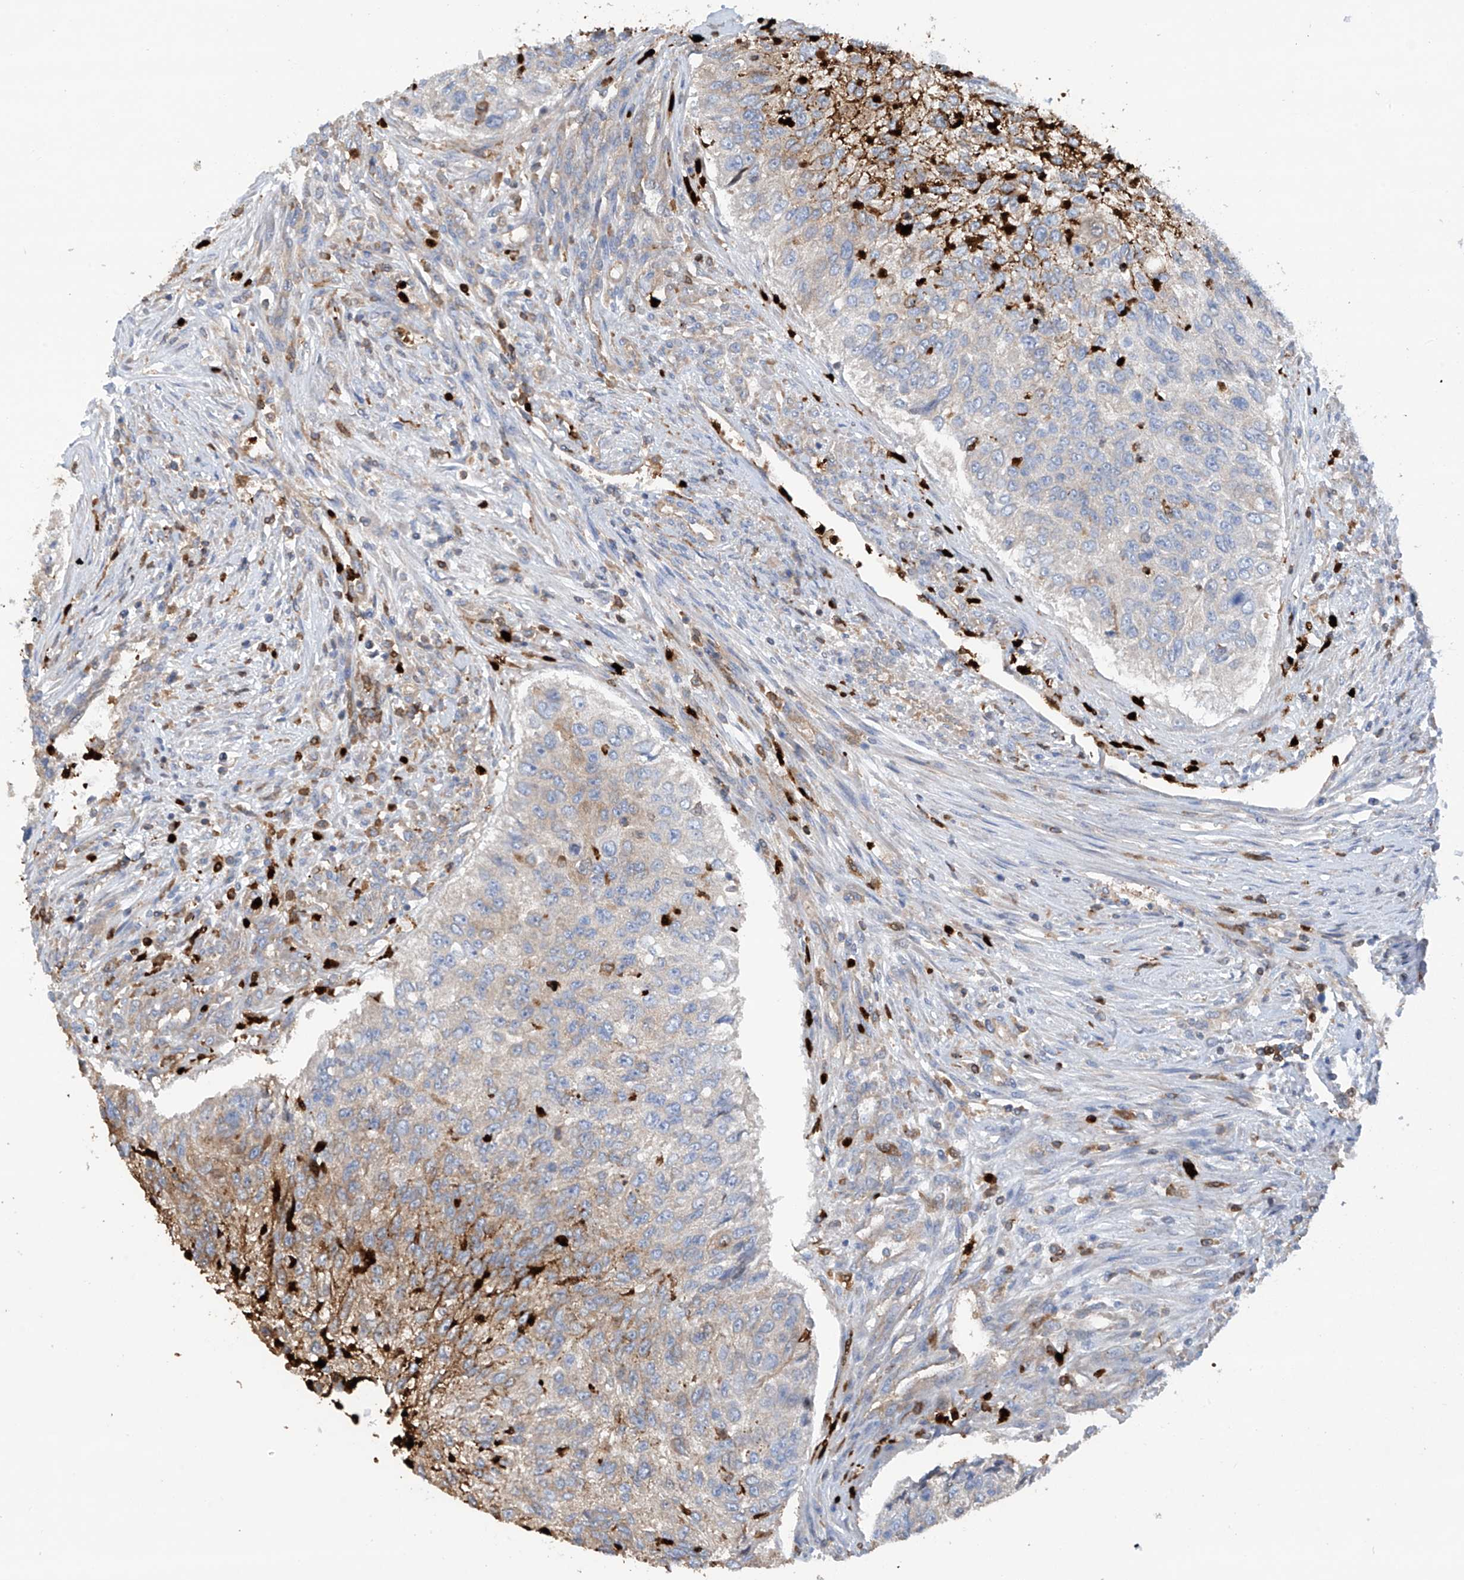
{"staining": {"intensity": "weak", "quantity": "<25%", "location": "cytoplasmic/membranous"}, "tissue": "urothelial cancer", "cell_type": "Tumor cells", "image_type": "cancer", "snomed": [{"axis": "morphology", "description": "Urothelial carcinoma, High grade"}, {"axis": "topography", "description": "Urinary bladder"}], "caption": "Protein analysis of urothelial cancer demonstrates no significant expression in tumor cells.", "gene": "PHACTR2", "patient": {"sex": "female", "age": 60}}